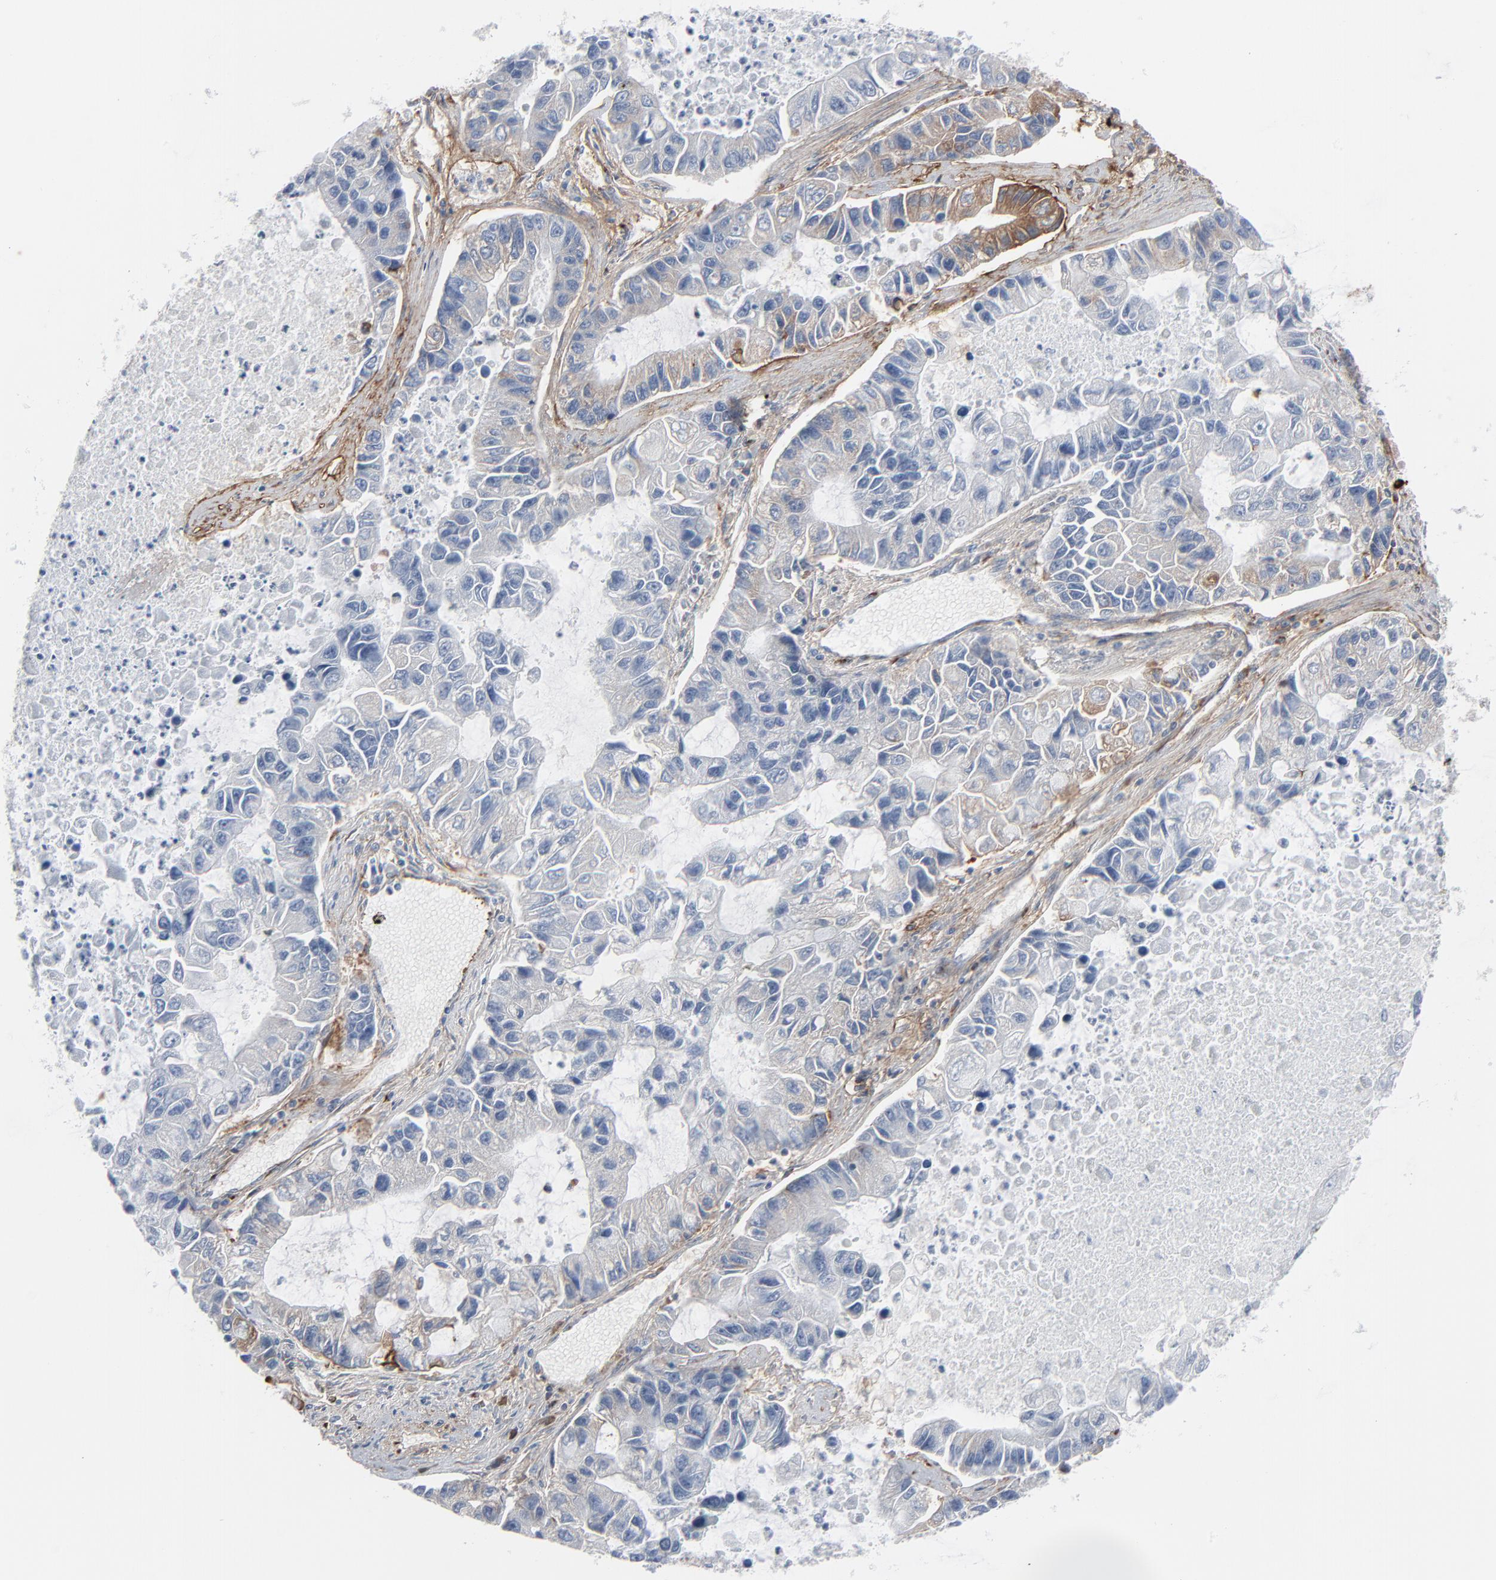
{"staining": {"intensity": "negative", "quantity": "none", "location": "none"}, "tissue": "lung cancer", "cell_type": "Tumor cells", "image_type": "cancer", "snomed": [{"axis": "morphology", "description": "Adenocarcinoma, NOS"}, {"axis": "topography", "description": "Lung"}], "caption": "IHC of human adenocarcinoma (lung) exhibits no positivity in tumor cells.", "gene": "BGN", "patient": {"sex": "female", "age": 51}}